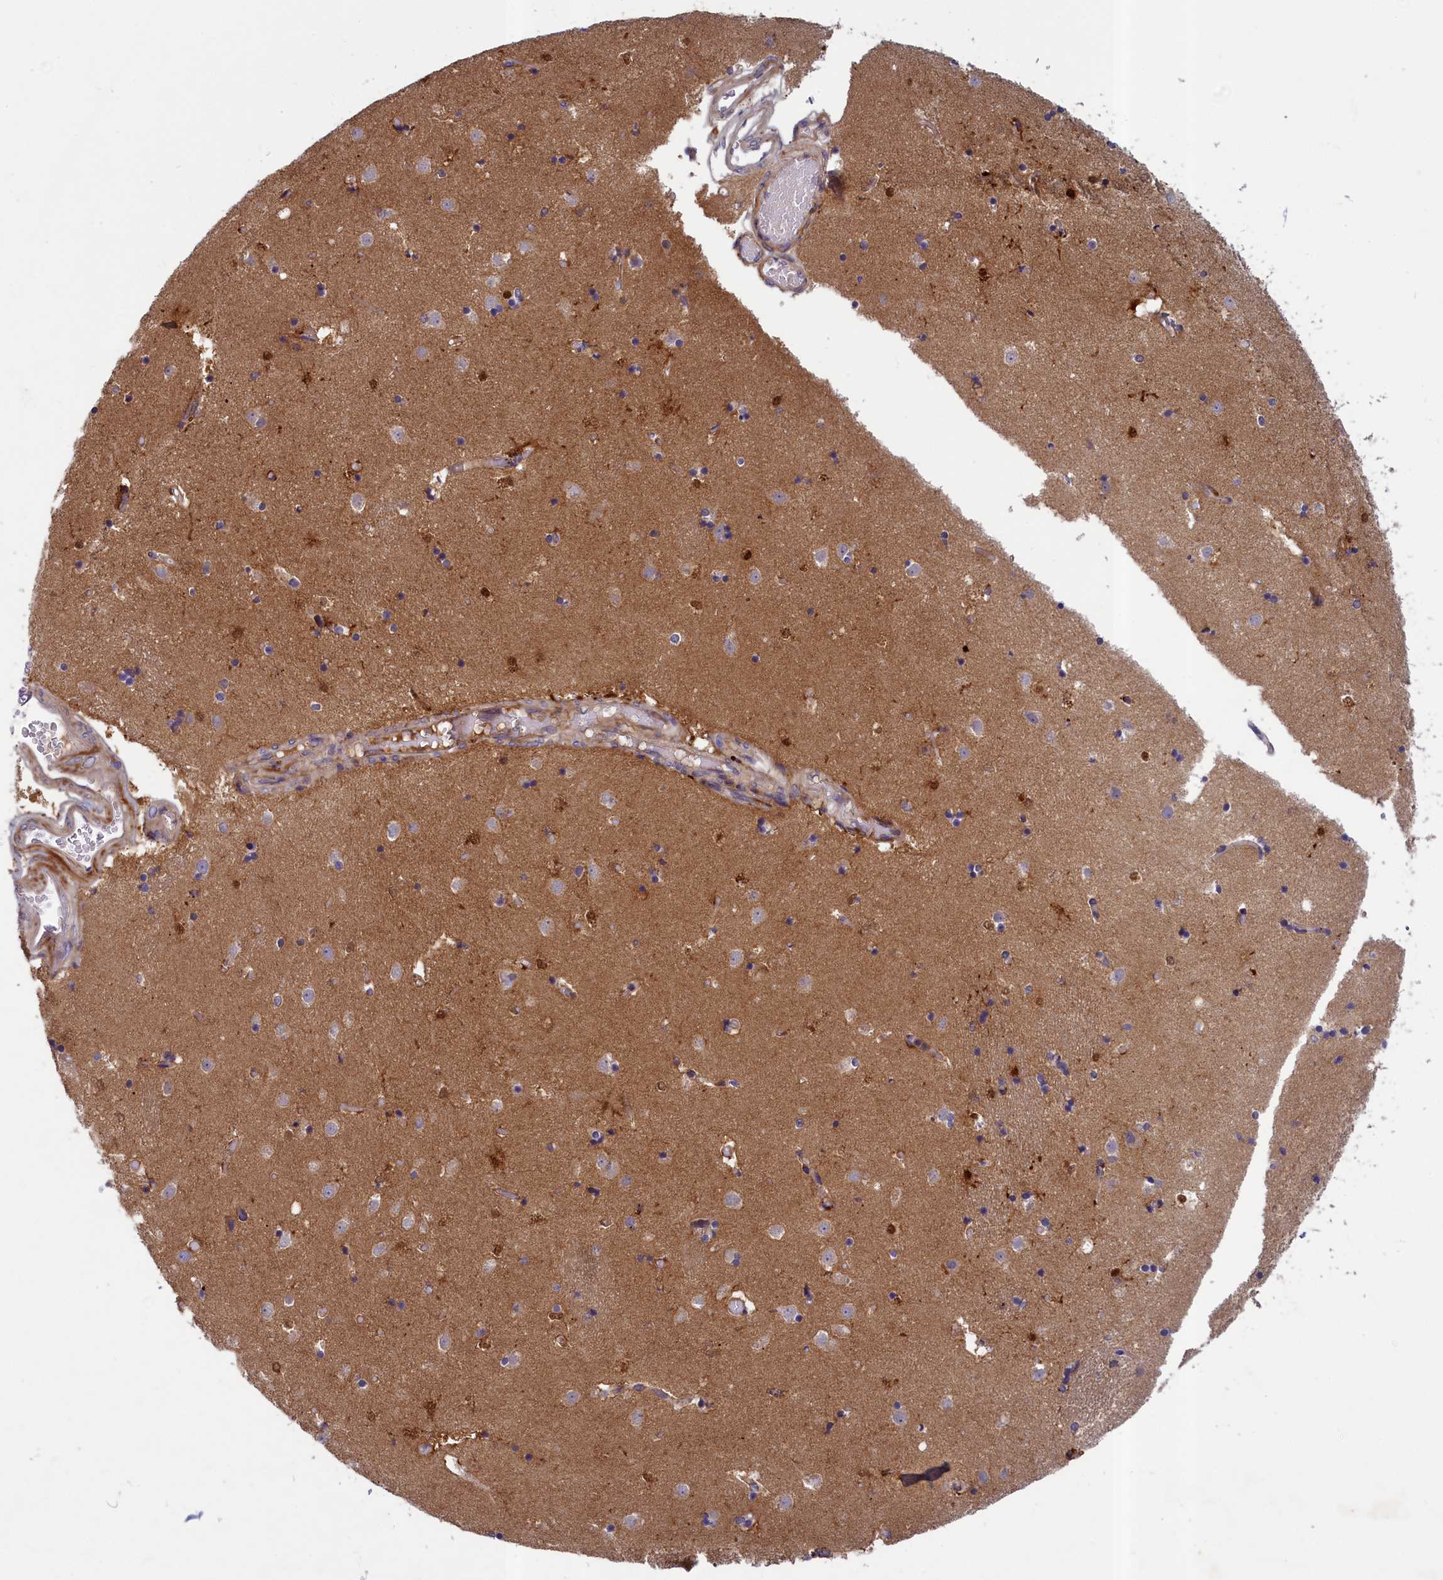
{"staining": {"intensity": "strong", "quantity": "<25%", "location": "cytoplasmic/membranous,nuclear"}, "tissue": "caudate", "cell_type": "Glial cells", "image_type": "normal", "snomed": [{"axis": "morphology", "description": "Normal tissue, NOS"}, {"axis": "topography", "description": "Lateral ventricle wall"}], "caption": "An IHC image of normal tissue is shown. Protein staining in brown labels strong cytoplasmic/membranous,nuclear positivity in caudate within glial cells. The staining was performed using DAB (3,3'-diaminobenzidine), with brown indicating positive protein expression. Nuclei are stained blue with hematoxylin.", "gene": "NUBP1", "patient": {"sex": "female", "age": 52}}